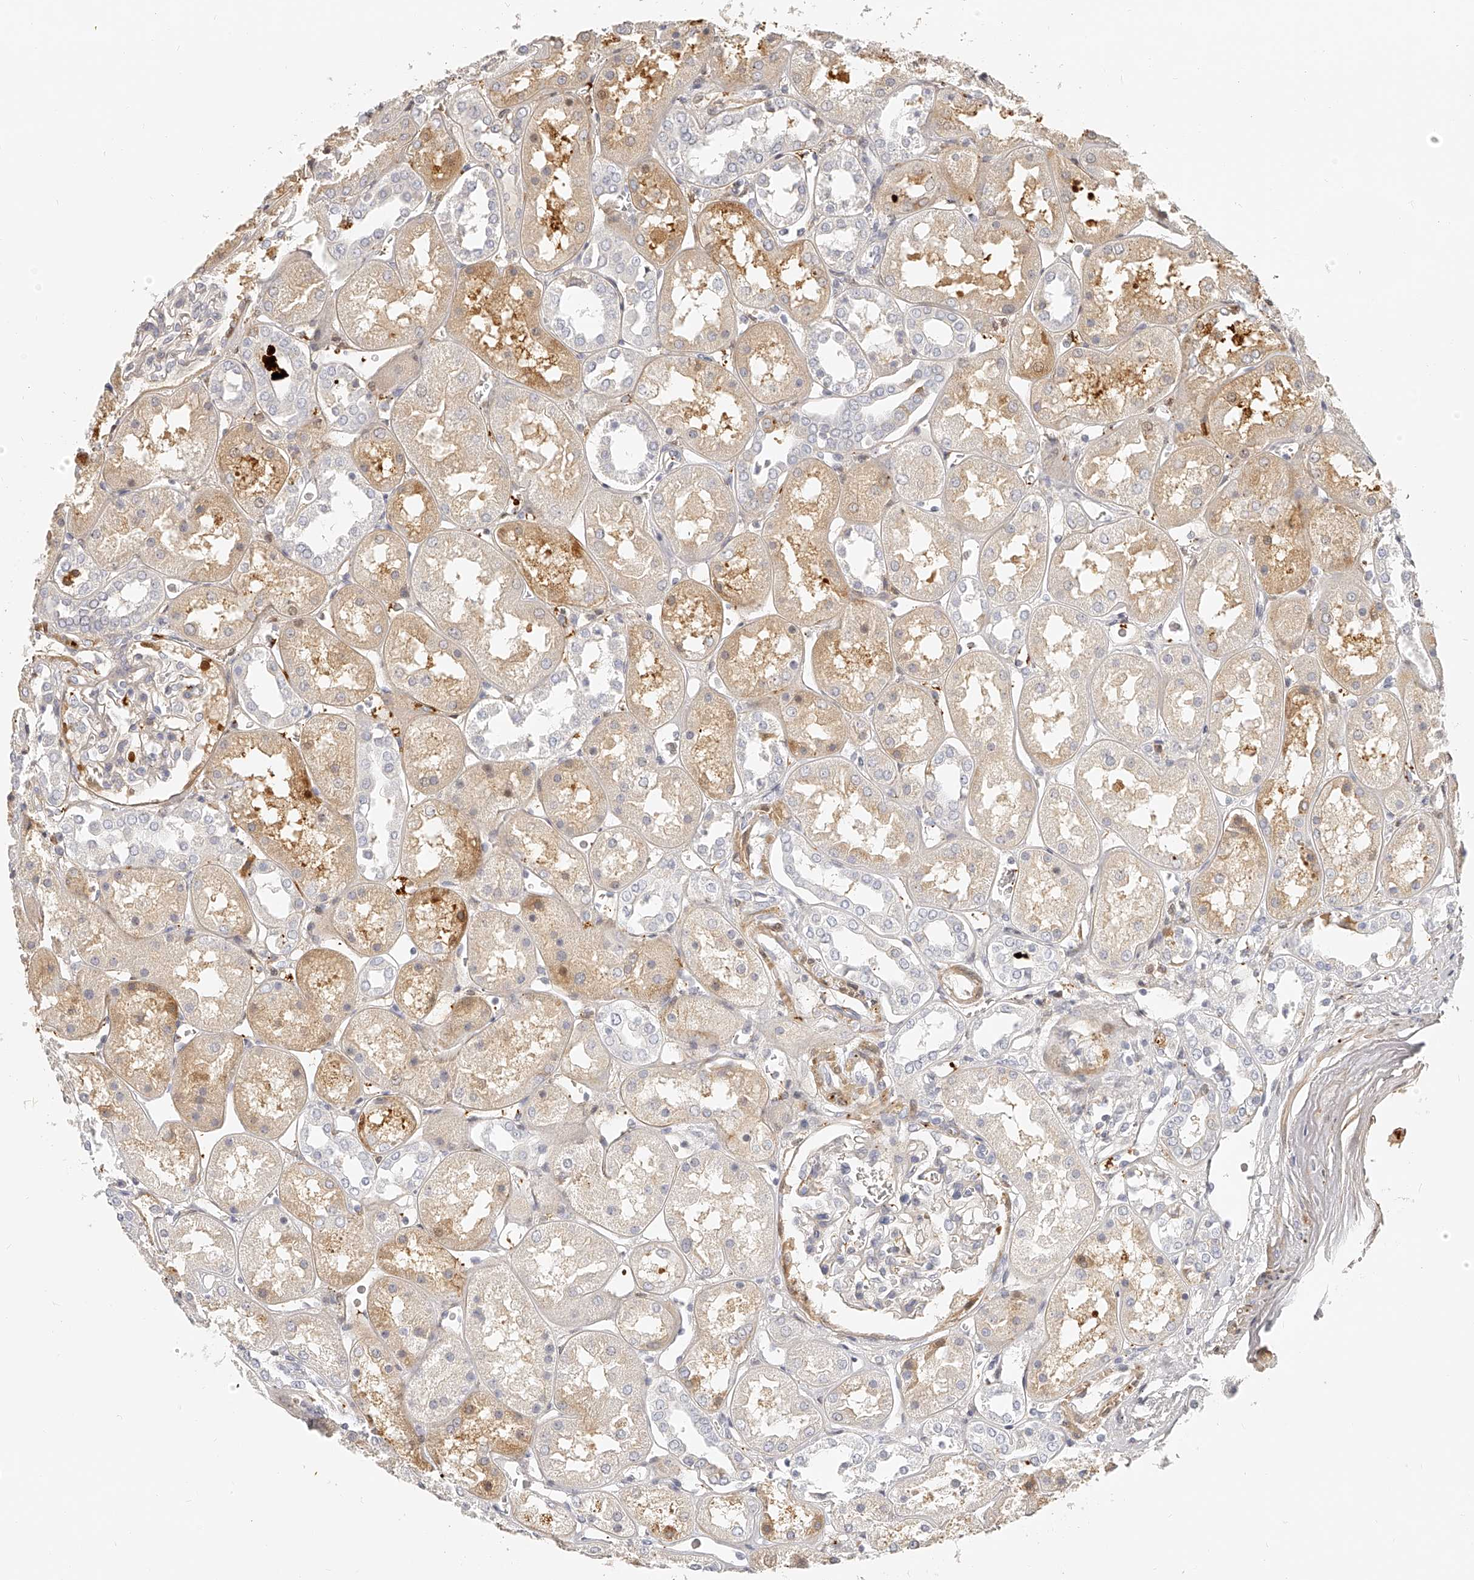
{"staining": {"intensity": "weak", "quantity": "<25%", "location": "cytoplasmic/membranous"}, "tissue": "kidney", "cell_type": "Cells in glomeruli", "image_type": "normal", "snomed": [{"axis": "morphology", "description": "Normal tissue, NOS"}, {"axis": "topography", "description": "Kidney"}], "caption": "Kidney stained for a protein using immunohistochemistry displays no positivity cells in glomeruli.", "gene": "ITGB3", "patient": {"sex": "male", "age": 70}}